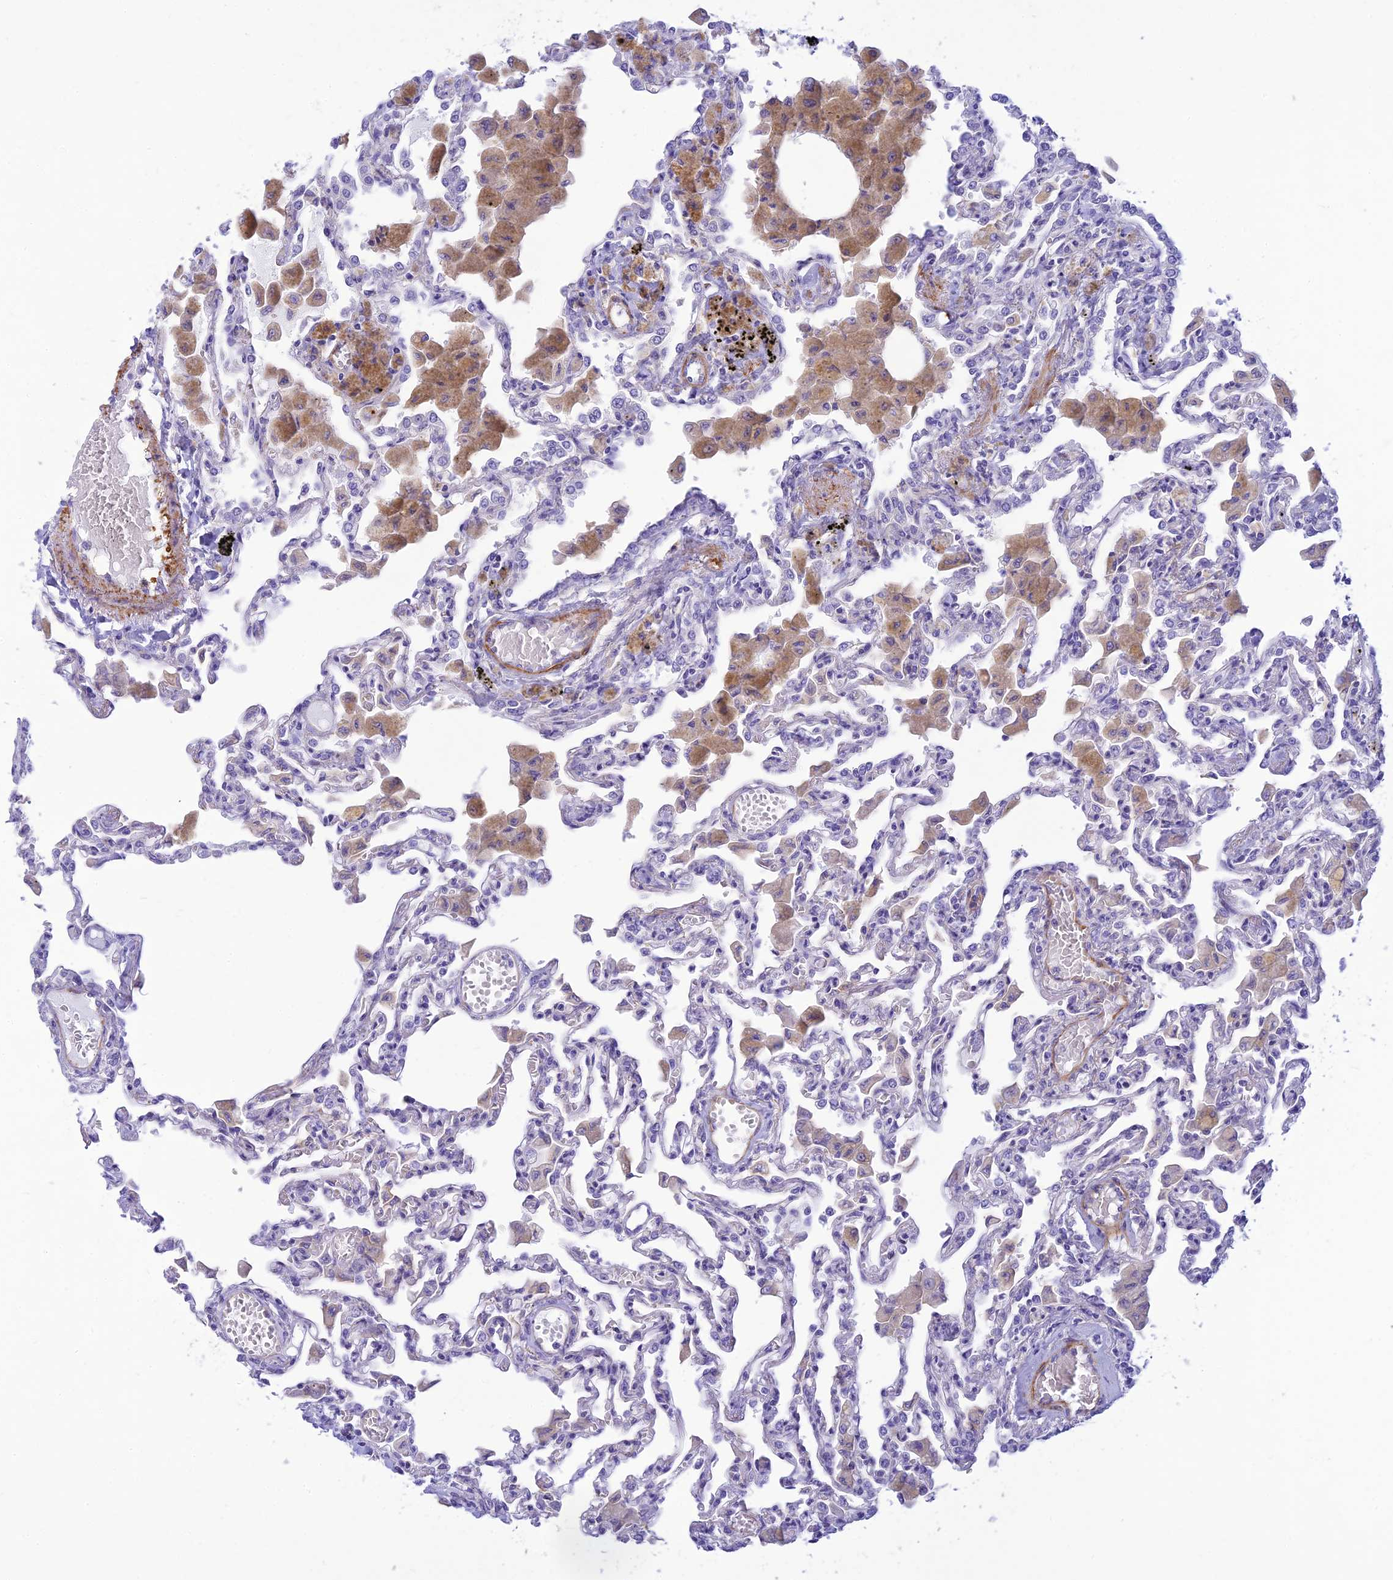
{"staining": {"intensity": "negative", "quantity": "none", "location": "none"}, "tissue": "lung", "cell_type": "Alveolar cells", "image_type": "normal", "snomed": [{"axis": "morphology", "description": "Normal tissue, NOS"}, {"axis": "topography", "description": "Bronchus"}, {"axis": "topography", "description": "Lung"}], "caption": "Immunohistochemistry (IHC) image of normal lung: lung stained with DAB (3,3'-diaminobenzidine) shows no significant protein expression in alveolar cells.", "gene": "FBXW4", "patient": {"sex": "female", "age": 49}}